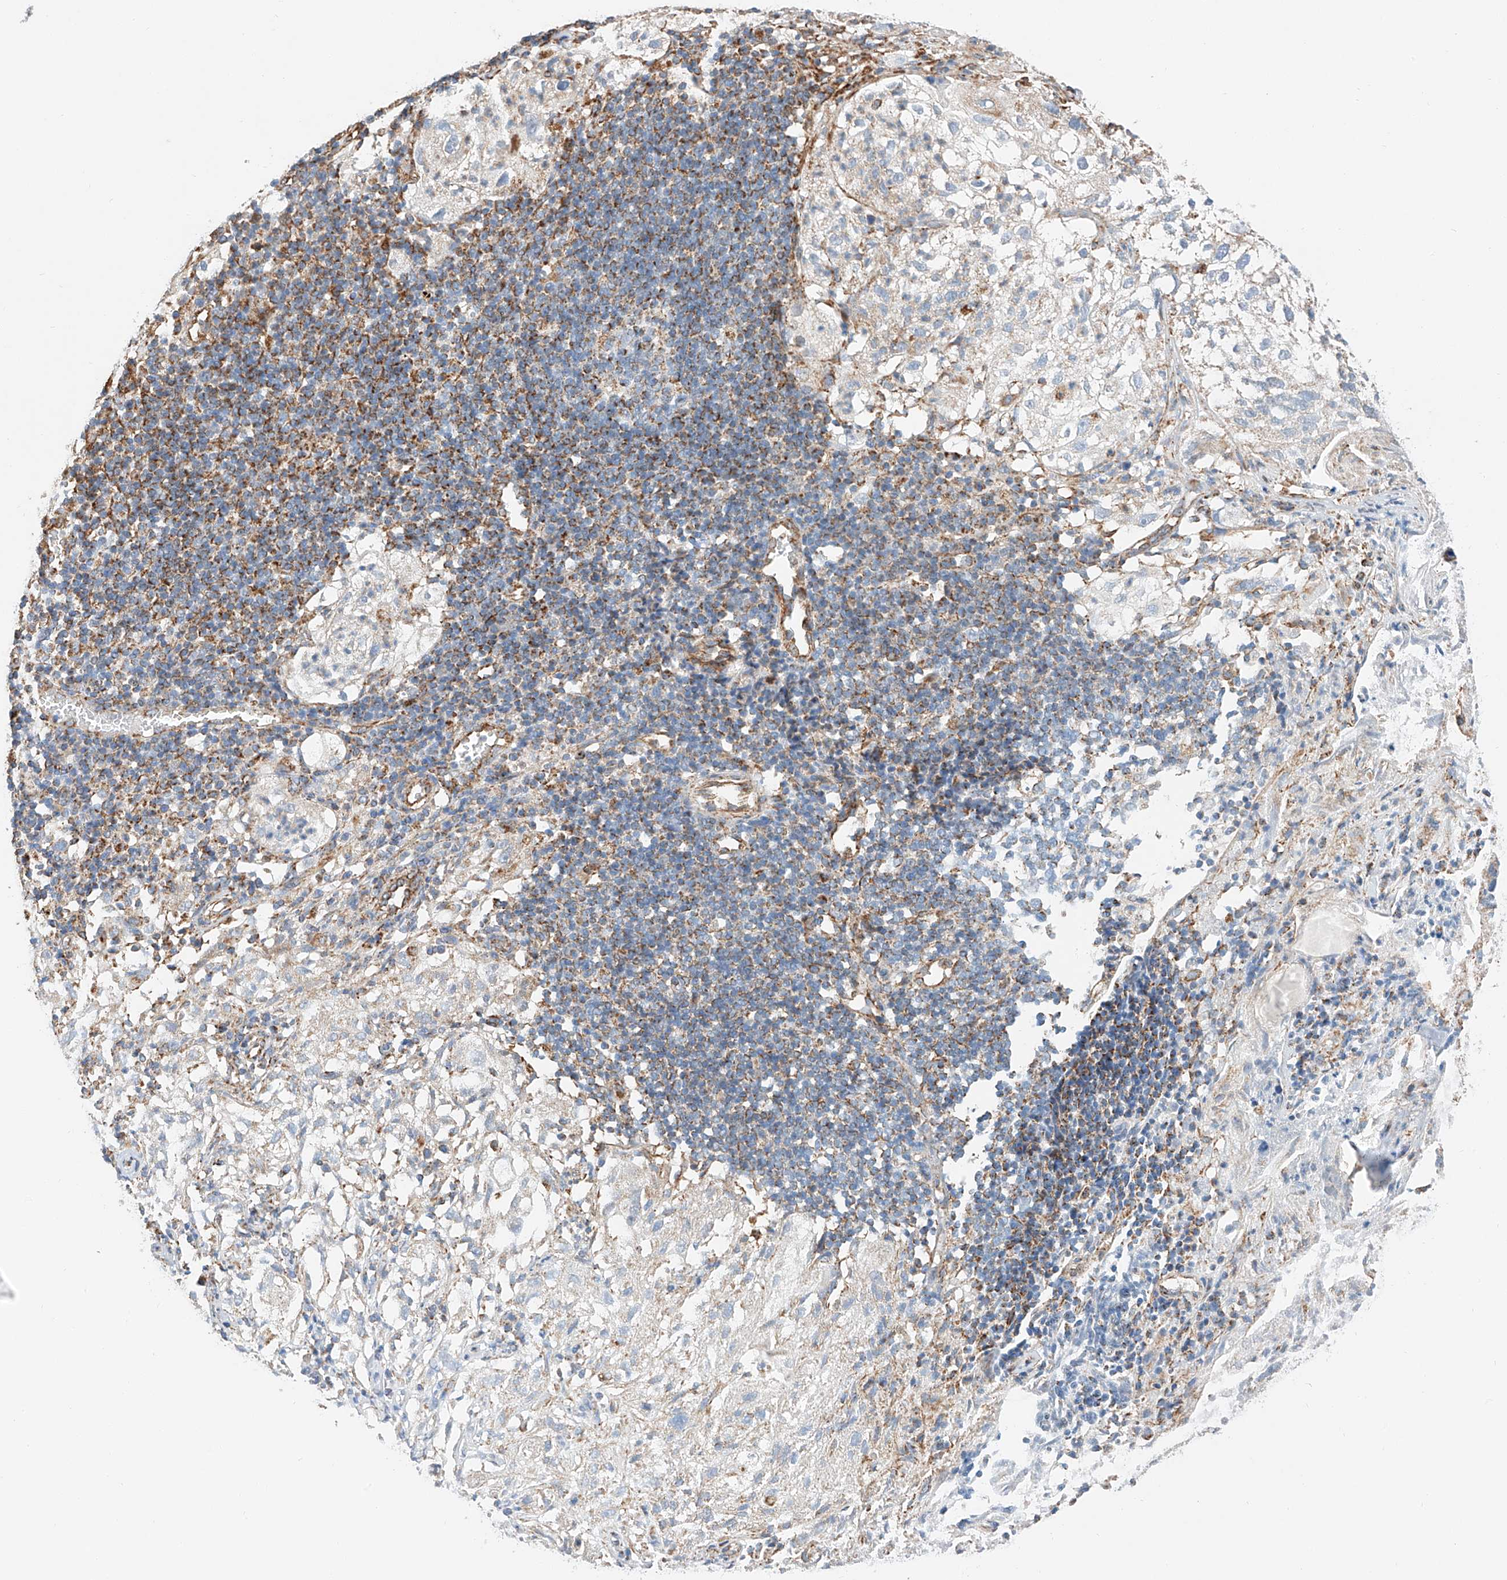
{"staining": {"intensity": "weak", "quantity": "<25%", "location": "cytoplasmic/membranous"}, "tissue": "lung cancer", "cell_type": "Tumor cells", "image_type": "cancer", "snomed": [{"axis": "morphology", "description": "Inflammation, NOS"}, {"axis": "morphology", "description": "Squamous cell carcinoma, NOS"}, {"axis": "topography", "description": "Lymph node"}, {"axis": "topography", "description": "Soft tissue"}, {"axis": "topography", "description": "Lung"}], "caption": "This is a photomicrograph of IHC staining of lung cancer (squamous cell carcinoma), which shows no expression in tumor cells.", "gene": "NDUFV3", "patient": {"sex": "male", "age": 66}}